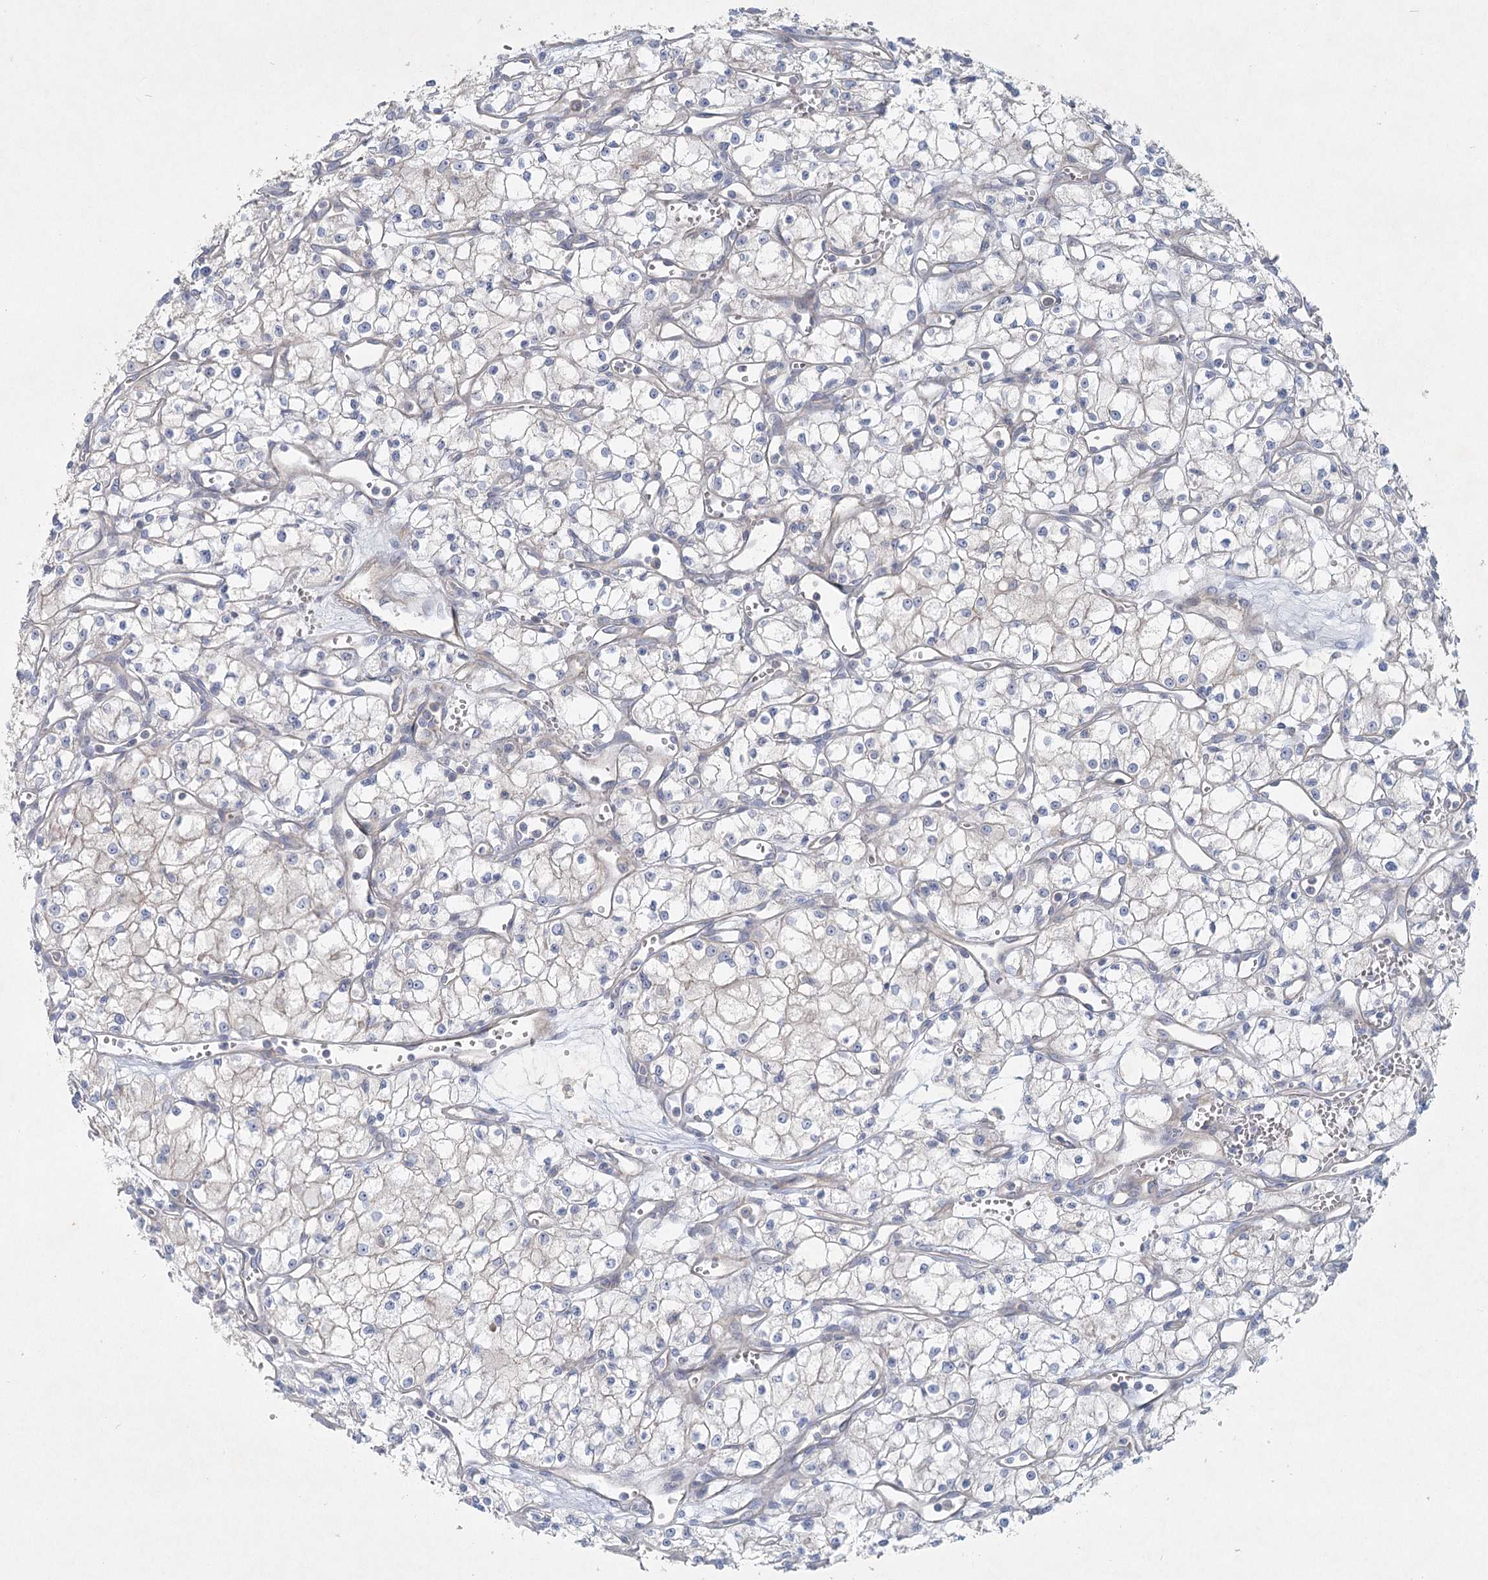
{"staining": {"intensity": "negative", "quantity": "none", "location": "none"}, "tissue": "renal cancer", "cell_type": "Tumor cells", "image_type": "cancer", "snomed": [{"axis": "morphology", "description": "Adenocarcinoma, NOS"}, {"axis": "topography", "description": "Kidney"}], "caption": "The immunohistochemistry image has no significant expression in tumor cells of renal adenocarcinoma tissue.", "gene": "DNMBP", "patient": {"sex": "male", "age": 59}}